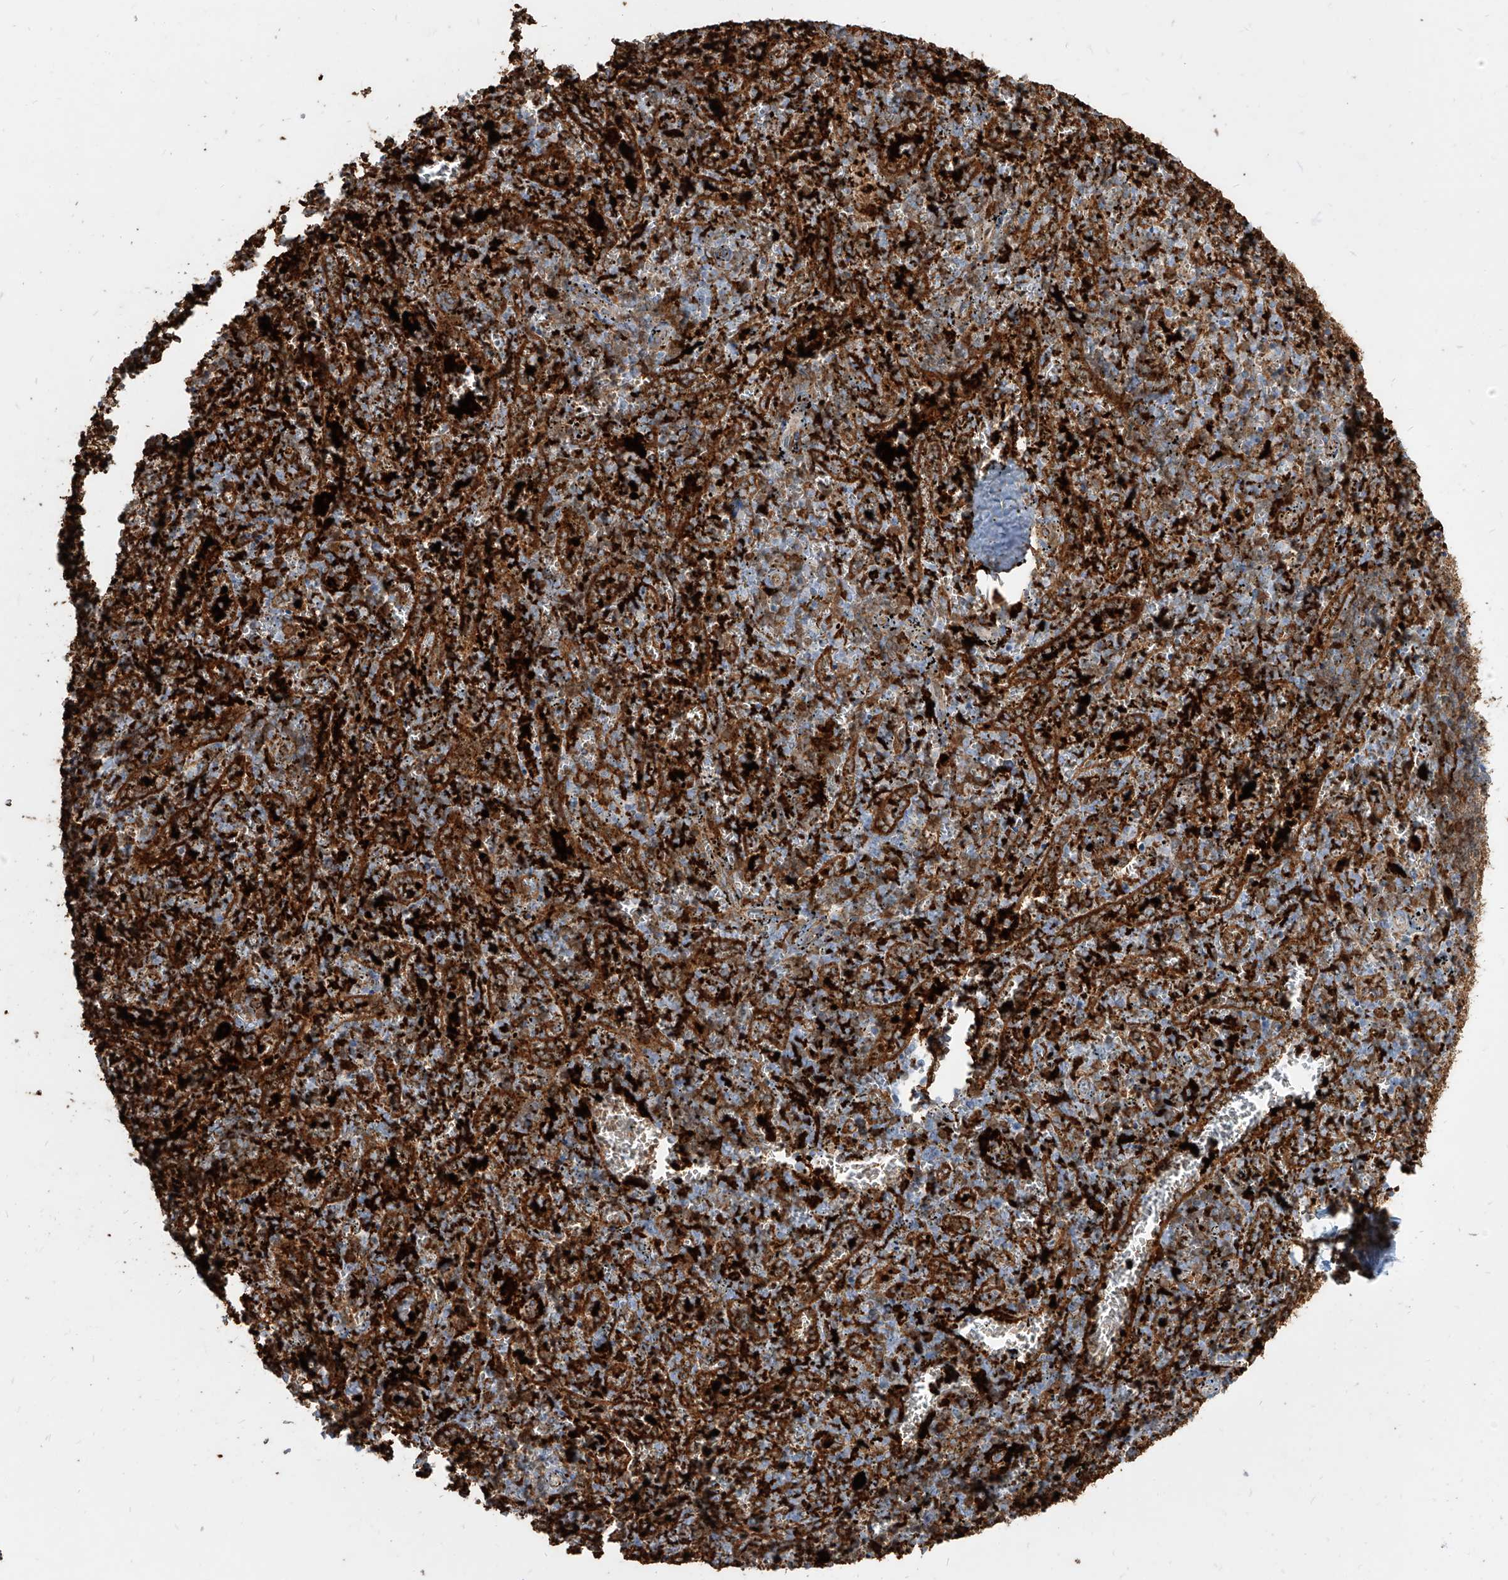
{"staining": {"intensity": "moderate", "quantity": "<25%", "location": "cytoplasmic/membranous"}, "tissue": "spleen", "cell_type": "Cells in red pulp", "image_type": "normal", "snomed": [{"axis": "morphology", "description": "Normal tissue, NOS"}, {"axis": "topography", "description": "Spleen"}], "caption": "Immunohistochemical staining of benign spleen reveals low levels of moderate cytoplasmic/membranous positivity in approximately <25% of cells in red pulp. (DAB IHC, brown staining for protein, blue staining for nuclei).", "gene": "KYNU", "patient": {"sex": "male", "age": 11}}